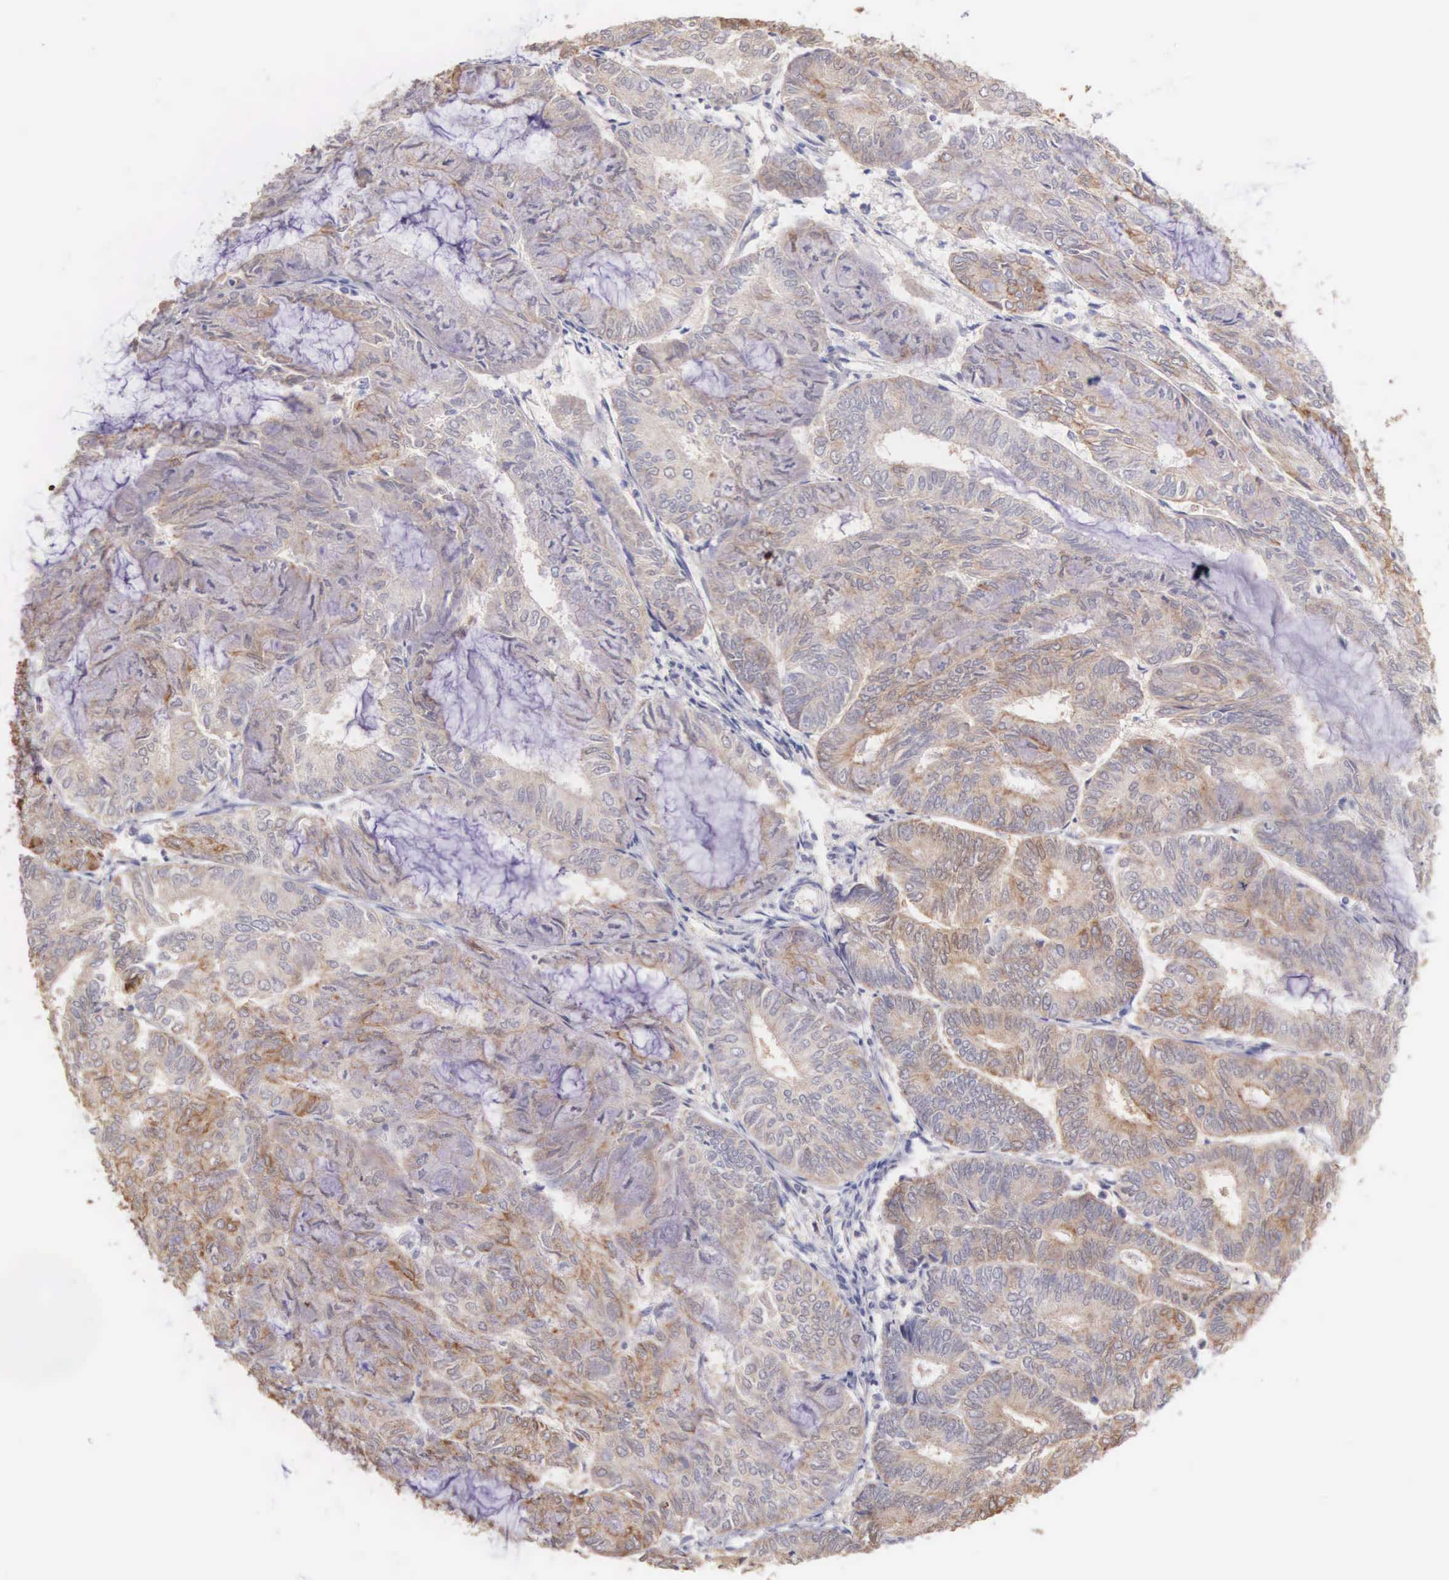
{"staining": {"intensity": "moderate", "quantity": "25%-75%", "location": "cytoplasmic/membranous"}, "tissue": "endometrial cancer", "cell_type": "Tumor cells", "image_type": "cancer", "snomed": [{"axis": "morphology", "description": "Adenocarcinoma, NOS"}, {"axis": "topography", "description": "Endometrium"}], "caption": "A brown stain highlights moderate cytoplasmic/membranous staining of a protein in endometrial cancer tumor cells.", "gene": "PIR", "patient": {"sex": "female", "age": 59}}